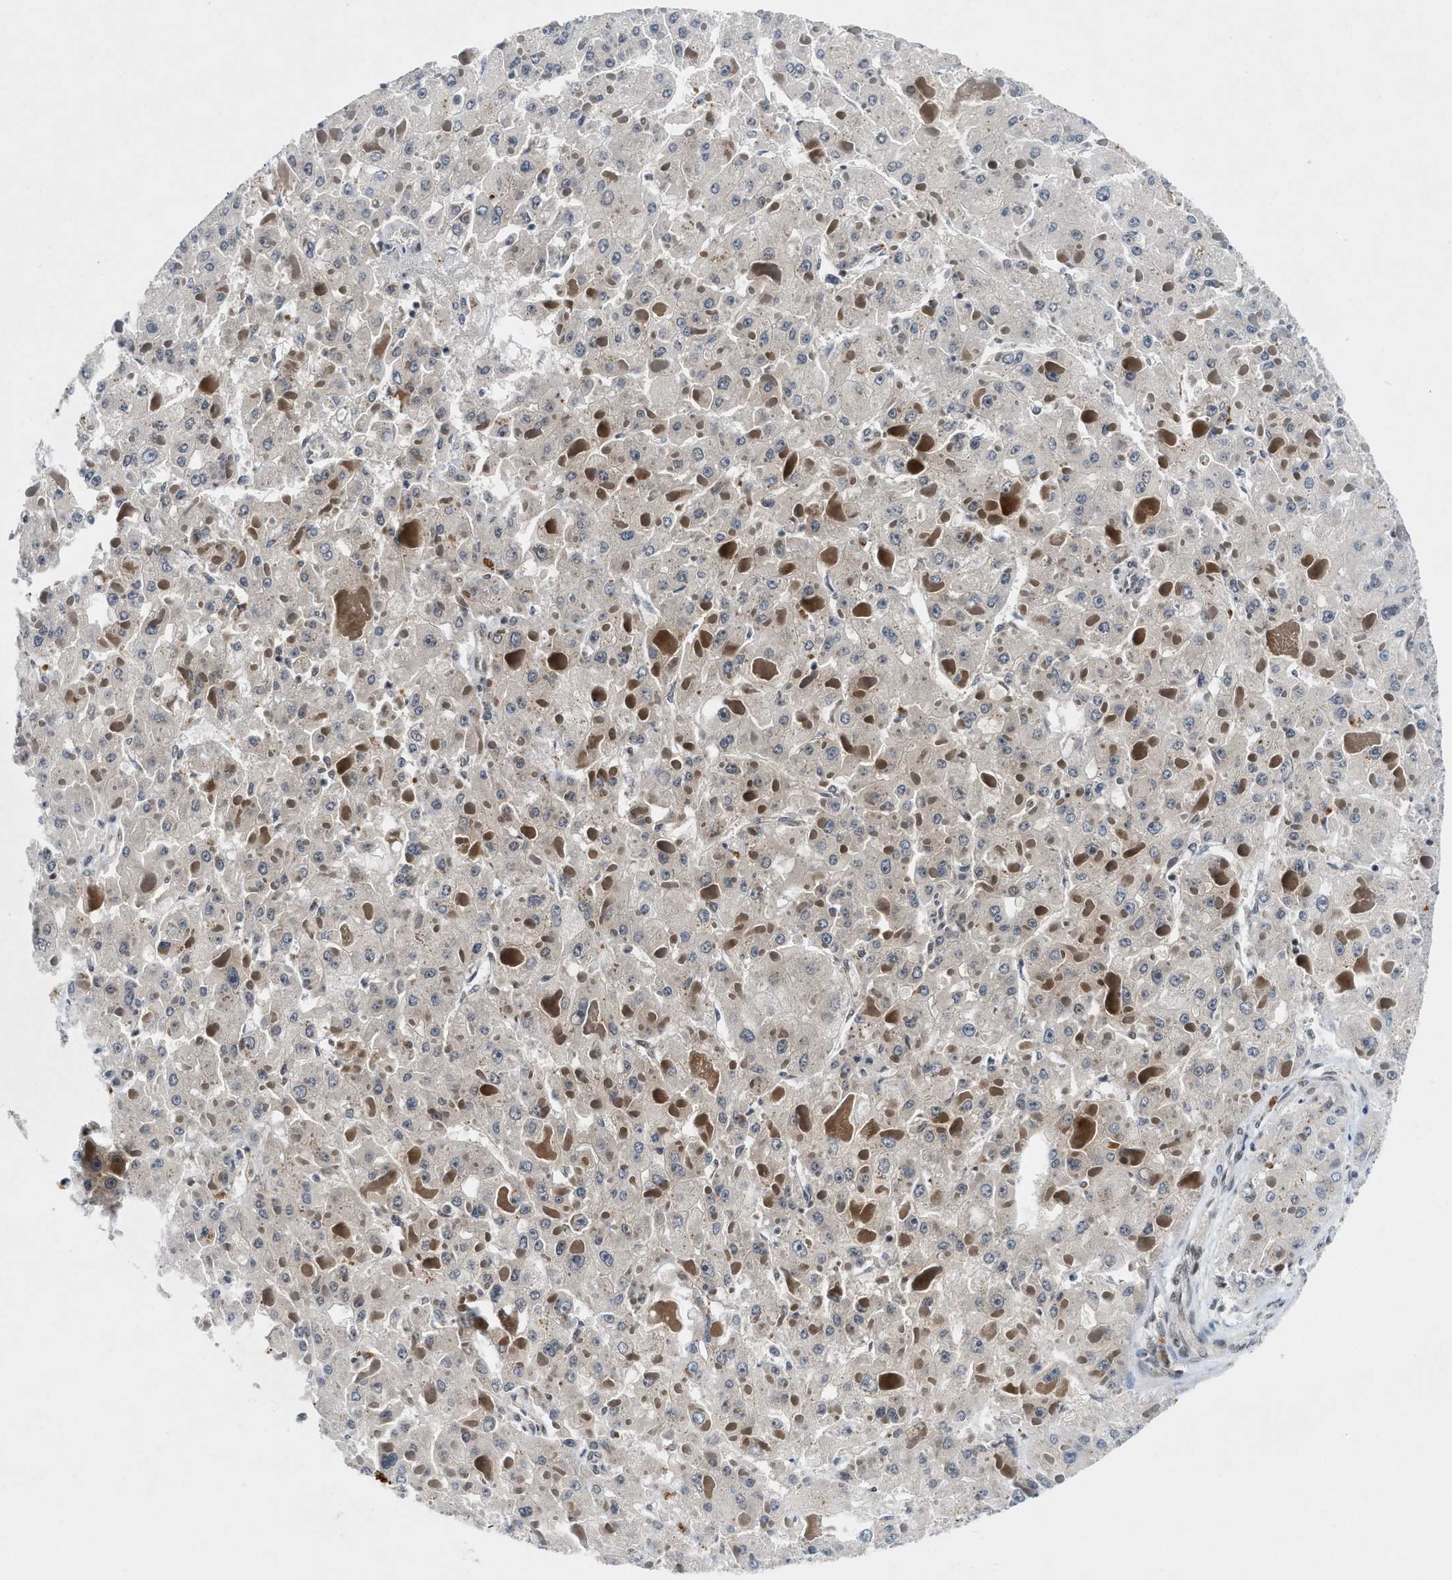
{"staining": {"intensity": "negative", "quantity": "none", "location": "none"}, "tissue": "liver cancer", "cell_type": "Tumor cells", "image_type": "cancer", "snomed": [{"axis": "morphology", "description": "Carcinoma, Hepatocellular, NOS"}, {"axis": "topography", "description": "Liver"}], "caption": "An IHC photomicrograph of hepatocellular carcinoma (liver) is shown. There is no staining in tumor cells of hepatocellular carcinoma (liver).", "gene": "NCOA1", "patient": {"sex": "female", "age": 73}}